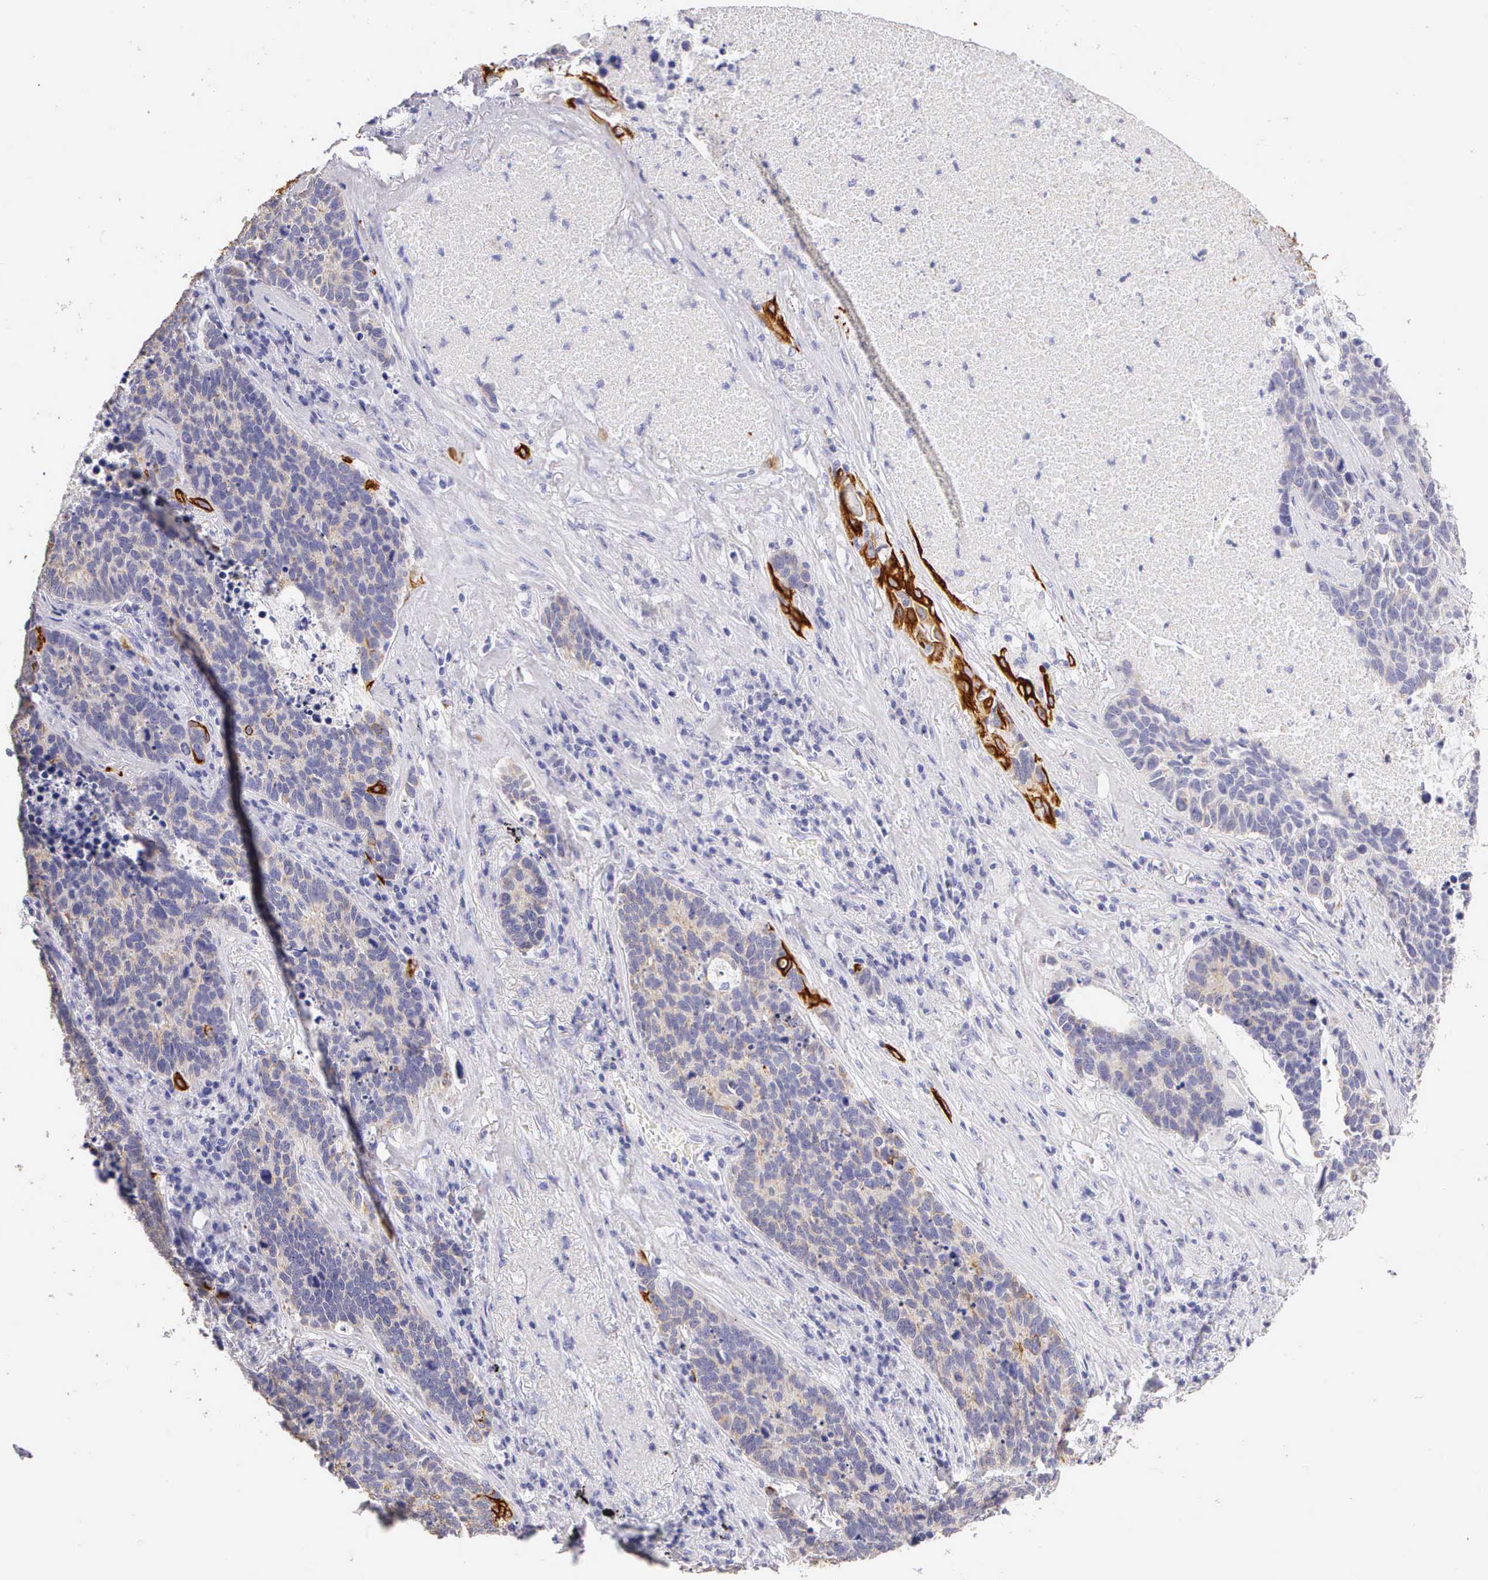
{"staining": {"intensity": "weak", "quantity": "<25%", "location": "cytoplasmic/membranous"}, "tissue": "lung cancer", "cell_type": "Tumor cells", "image_type": "cancer", "snomed": [{"axis": "morphology", "description": "Neoplasm, malignant, NOS"}, {"axis": "topography", "description": "Lung"}], "caption": "Immunohistochemical staining of lung cancer reveals no significant expression in tumor cells.", "gene": "KRT17", "patient": {"sex": "female", "age": 75}}